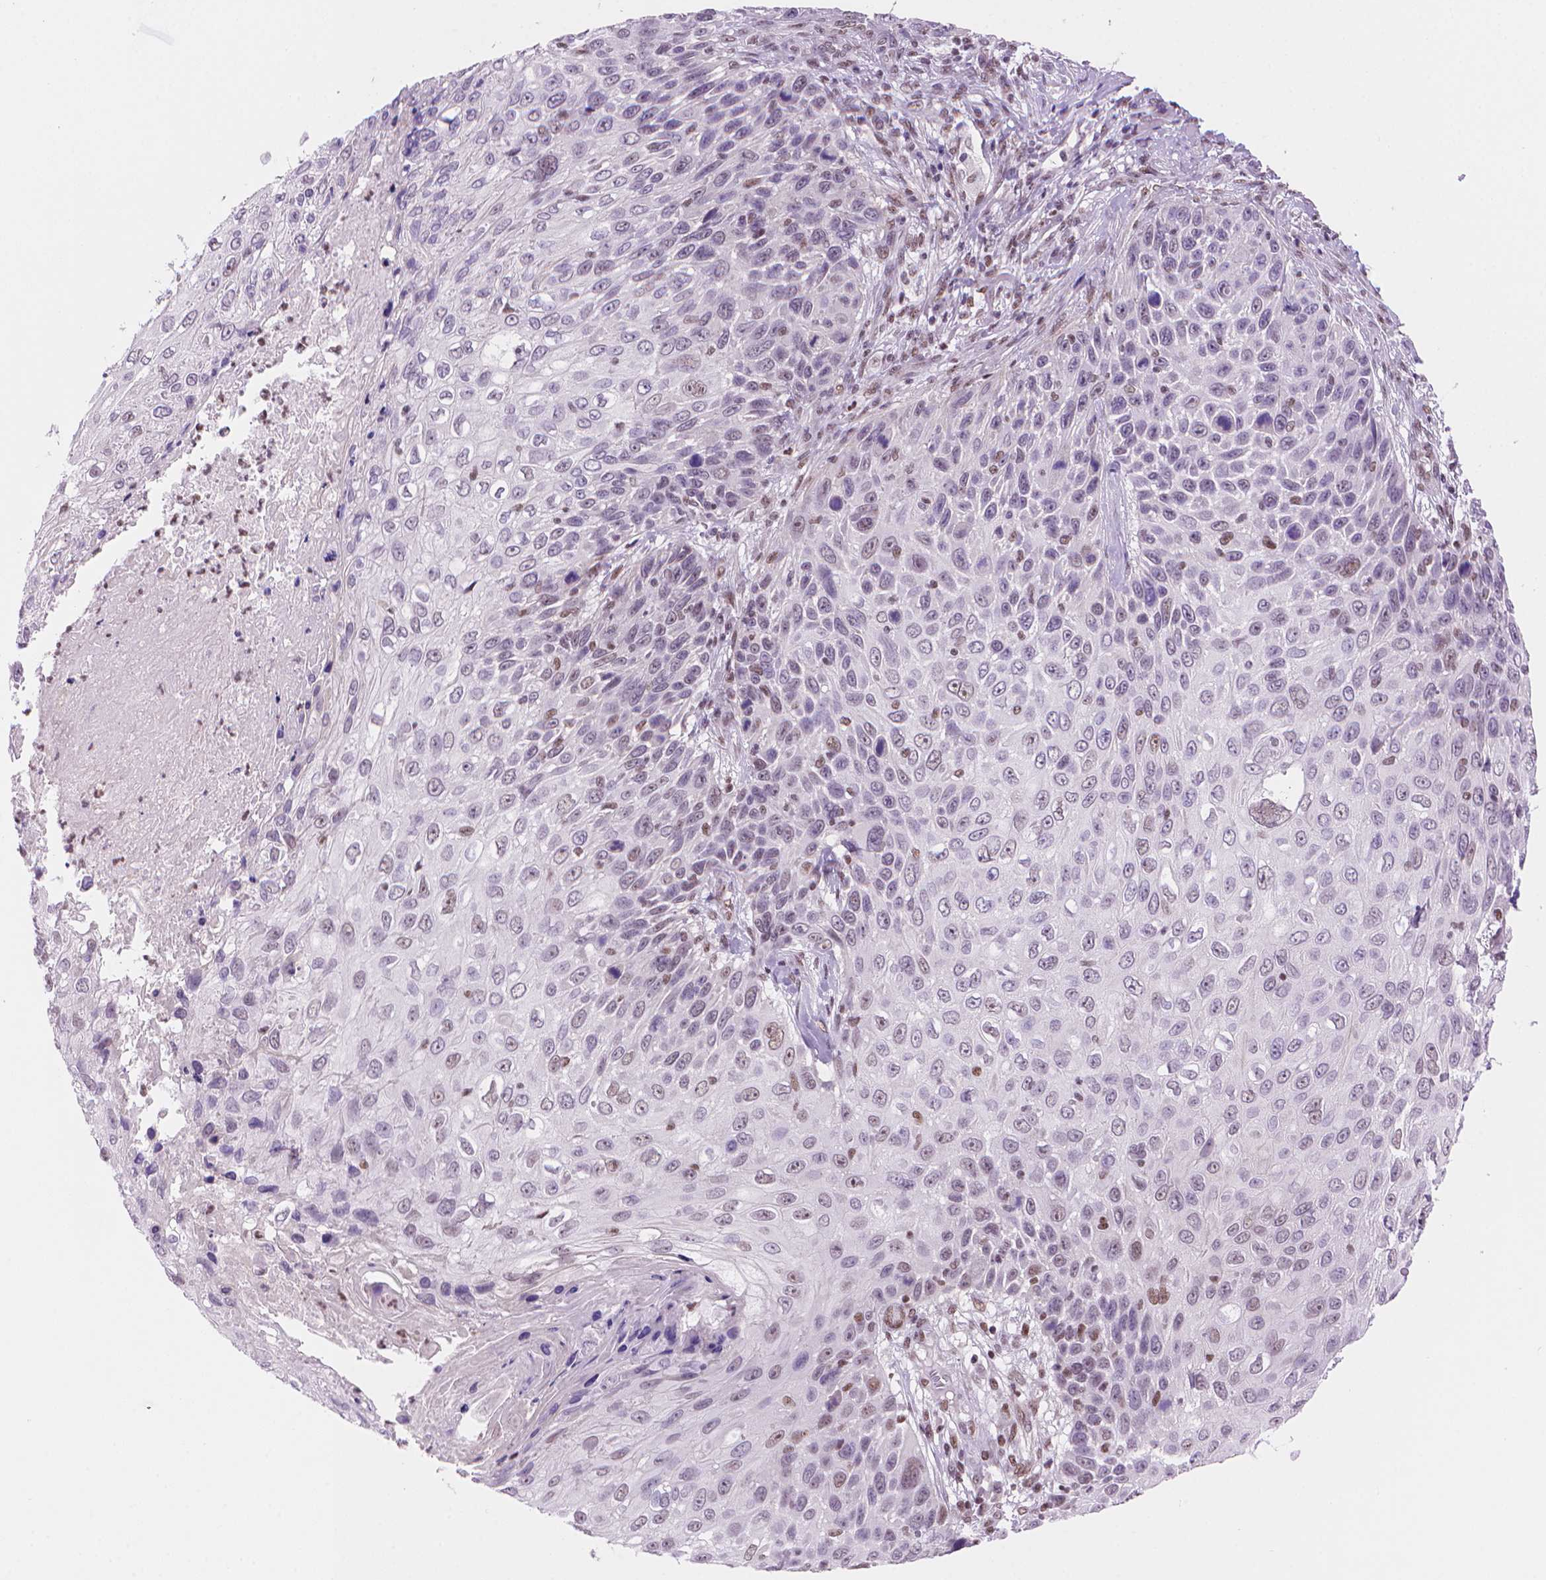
{"staining": {"intensity": "weak", "quantity": "<25%", "location": "nuclear"}, "tissue": "skin cancer", "cell_type": "Tumor cells", "image_type": "cancer", "snomed": [{"axis": "morphology", "description": "Squamous cell carcinoma, NOS"}, {"axis": "topography", "description": "Skin"}], "caption": "Image shows no protein staining in tumor cells of skin cancer tissue. (DAB (3,3'-diaminobenzidine) immunohistochemistry with hematoxylin counter stain).", "gene": "UBN1", "patient": {"sex": "male", "age": 92}}